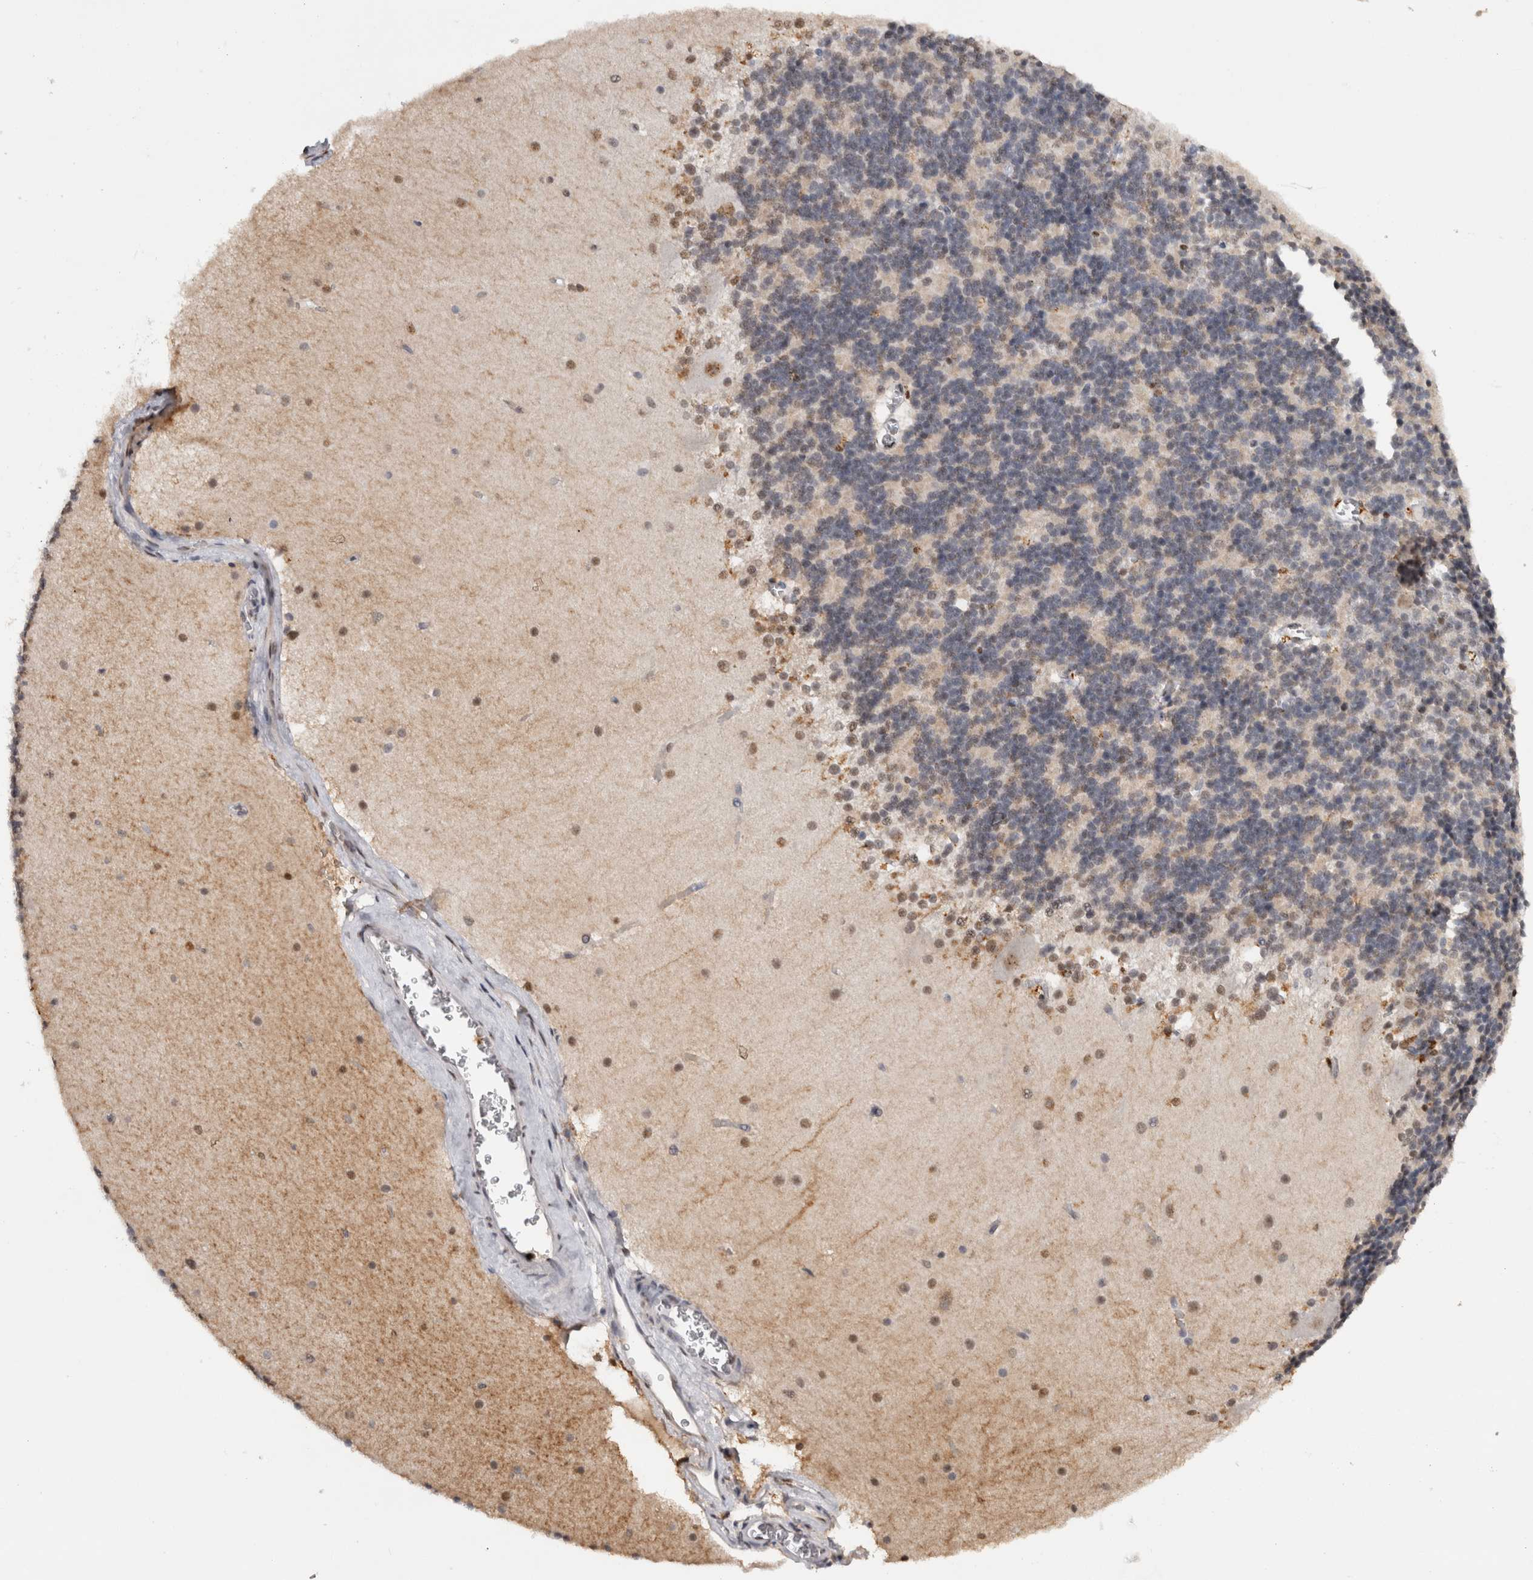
{"staining": {"intensity": "negative", "quantity": "none", "location": "none"}, "tissue": "cerebellum", "cell_type": "Cells in granular layer", "image_type": "normal", "snomed": [{"axis": "morphology", "description": "Normal tissue, NOS"}, {"axis": "topography", "description": "Cerebellum"}], "caption": "Immunohistochemistry (IHC) of unremarkable human cerebellum exhibits no positivity in cells in granular layer.", "gene": "RPS6KA2", "patient": {"sex": "female", "age": 19}}